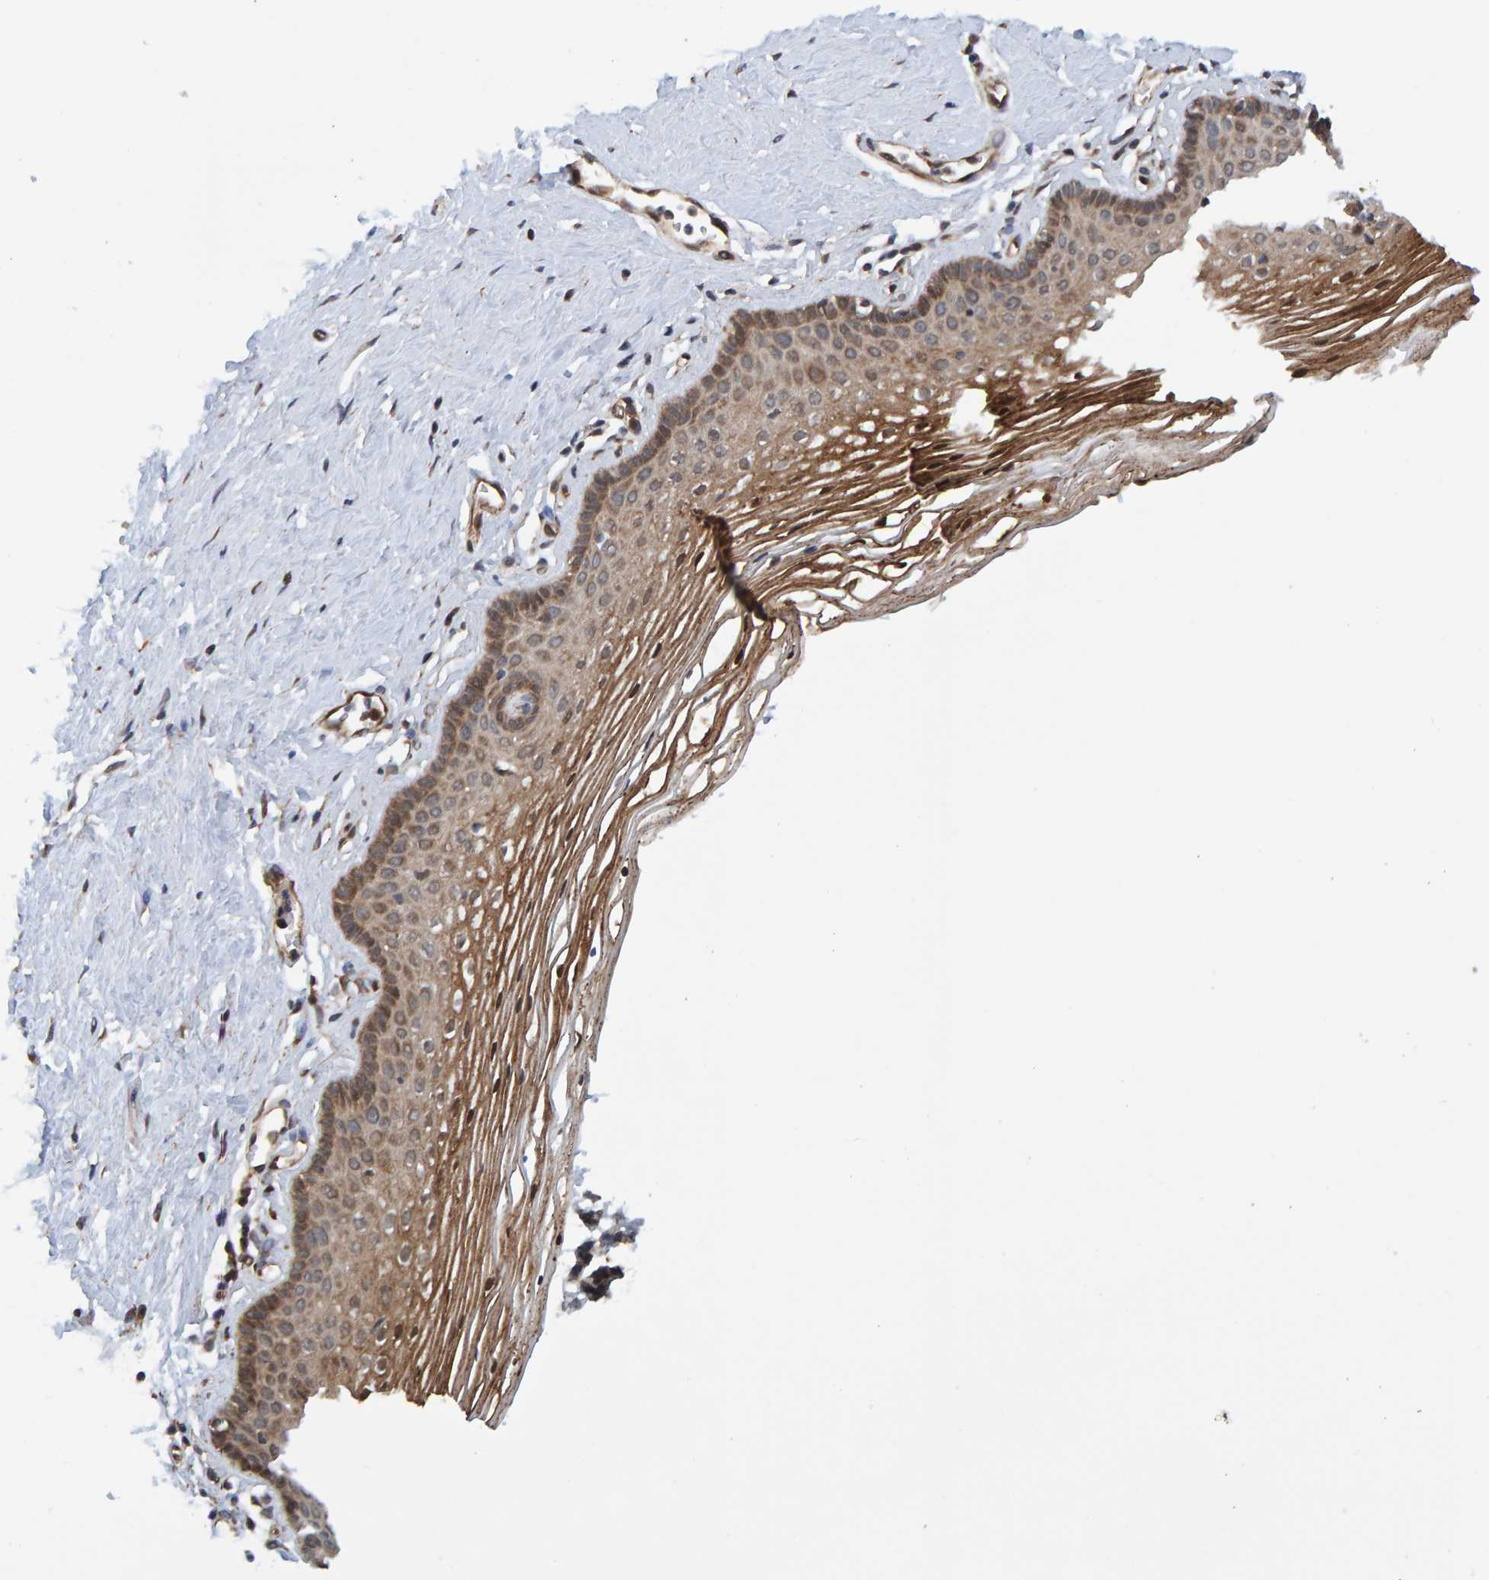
{"staining": {"intensity": "moderate", "quantity": ">75%", "location": "cytoplasmic/membranous"}, "tissue": "vagina", "cell_type": "Squamous epithelial cells", "image_type": "normal", "snomed": [{"axis": "morphology", "description": "Normal tissue, NOS"}, {"axis": "topography", "description": "Vagina"}], "caption": "A micrograph showing moderate cytoplasmic/membranous expression in about >75% of squamous epithelial cells in normal vagina, as visualized by brown immunohistochemical staining.", "gene": "SCRN2", "patient": {"sex": "female", "age": 32}}